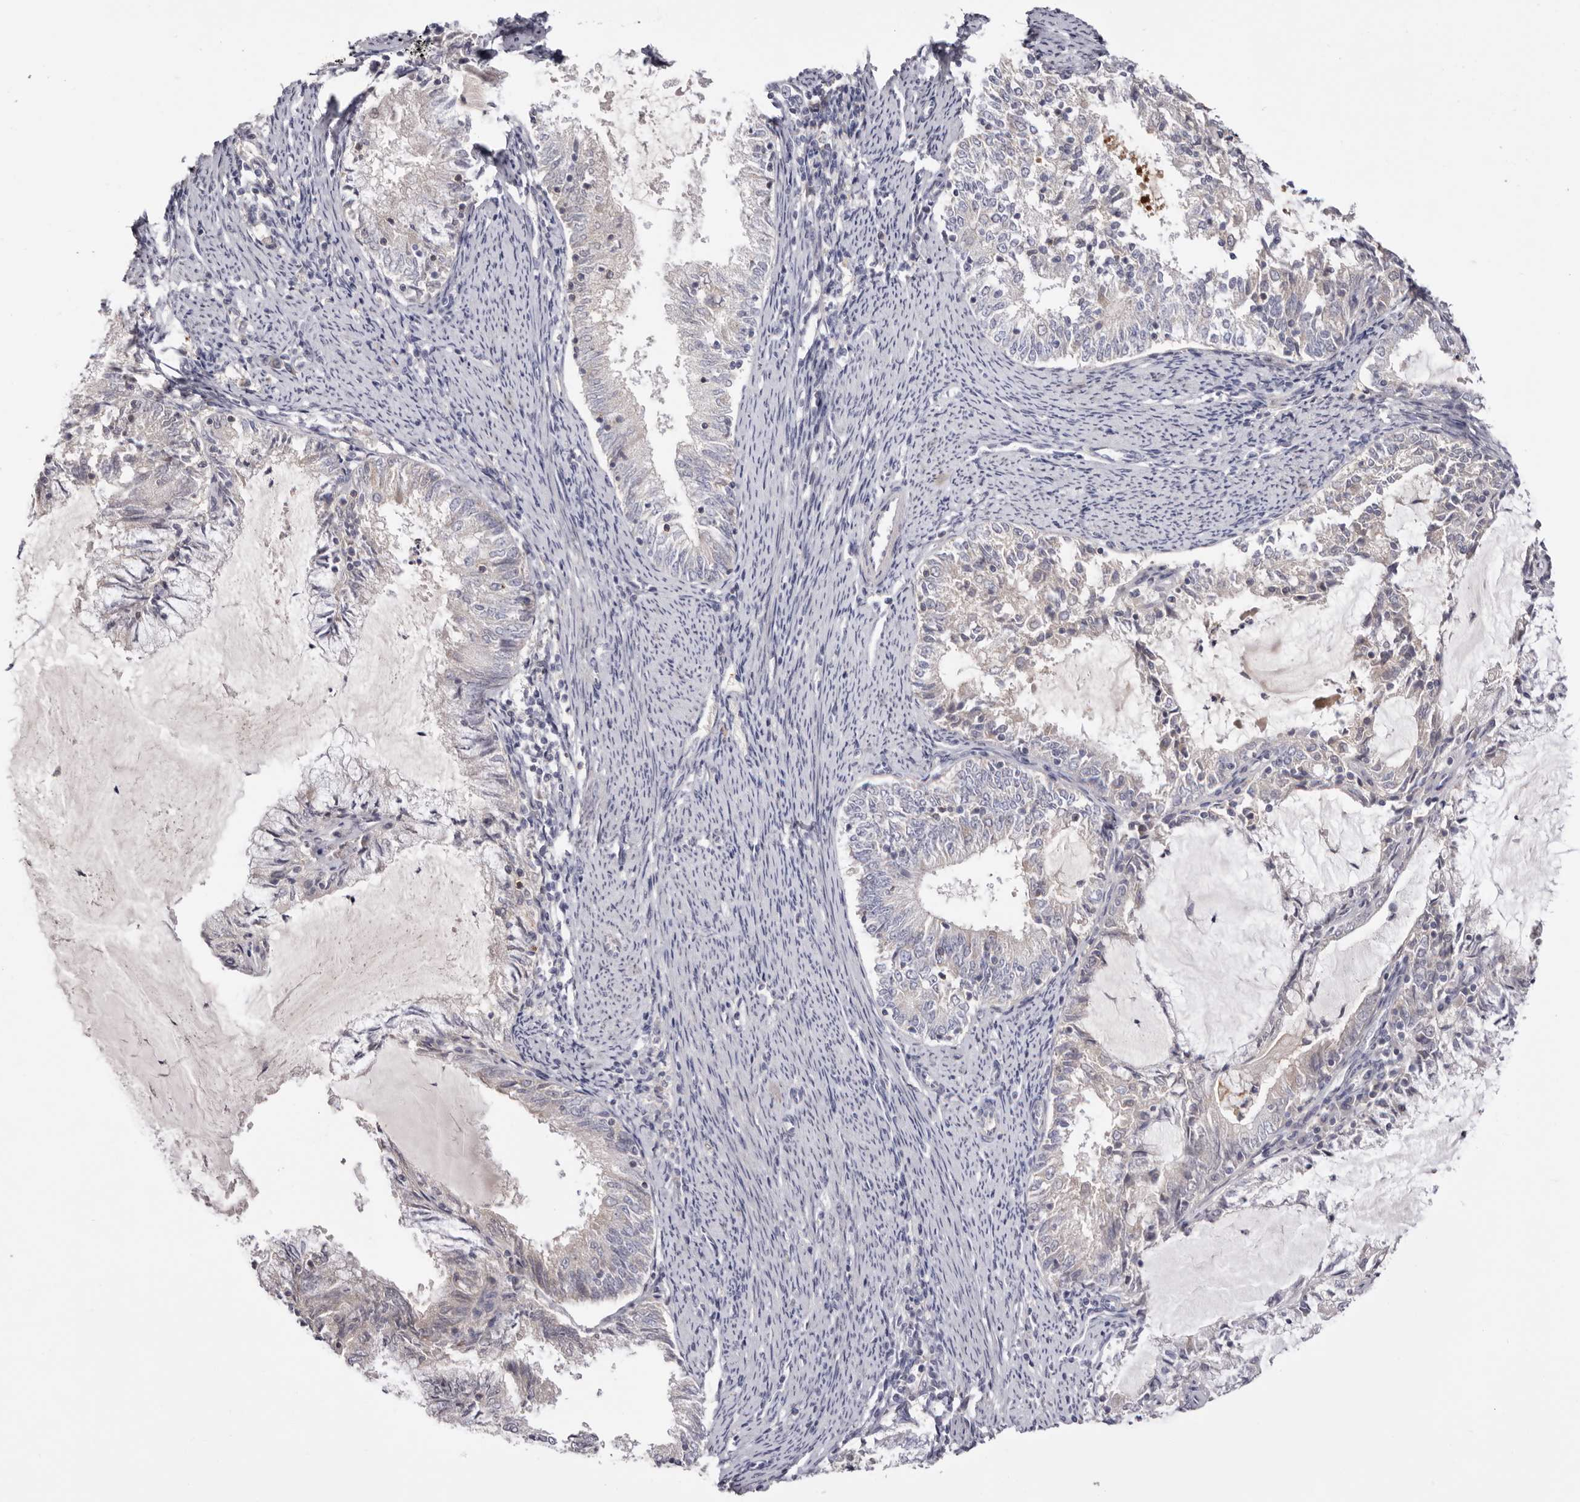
{"staining": {"intensity": "negative", "quantity": "none", "location": "none"}, "tissue": "endometrial cancer", "cell_type": "Tumor cells", "image_type": "cancer", "snomed": [{"axis": "morphology", "description": "Adenocarcinoma, NOS"}, {"axis": "topography", "description": "Endometrium"}], "caption": "This is an immunohistochemistry (IHC) image of human endometrial cancer (adenocarcinoma). There is no expression in tumor cells.", "gene": "LMLN", "patient": {"sex": "female", "age": 57}}